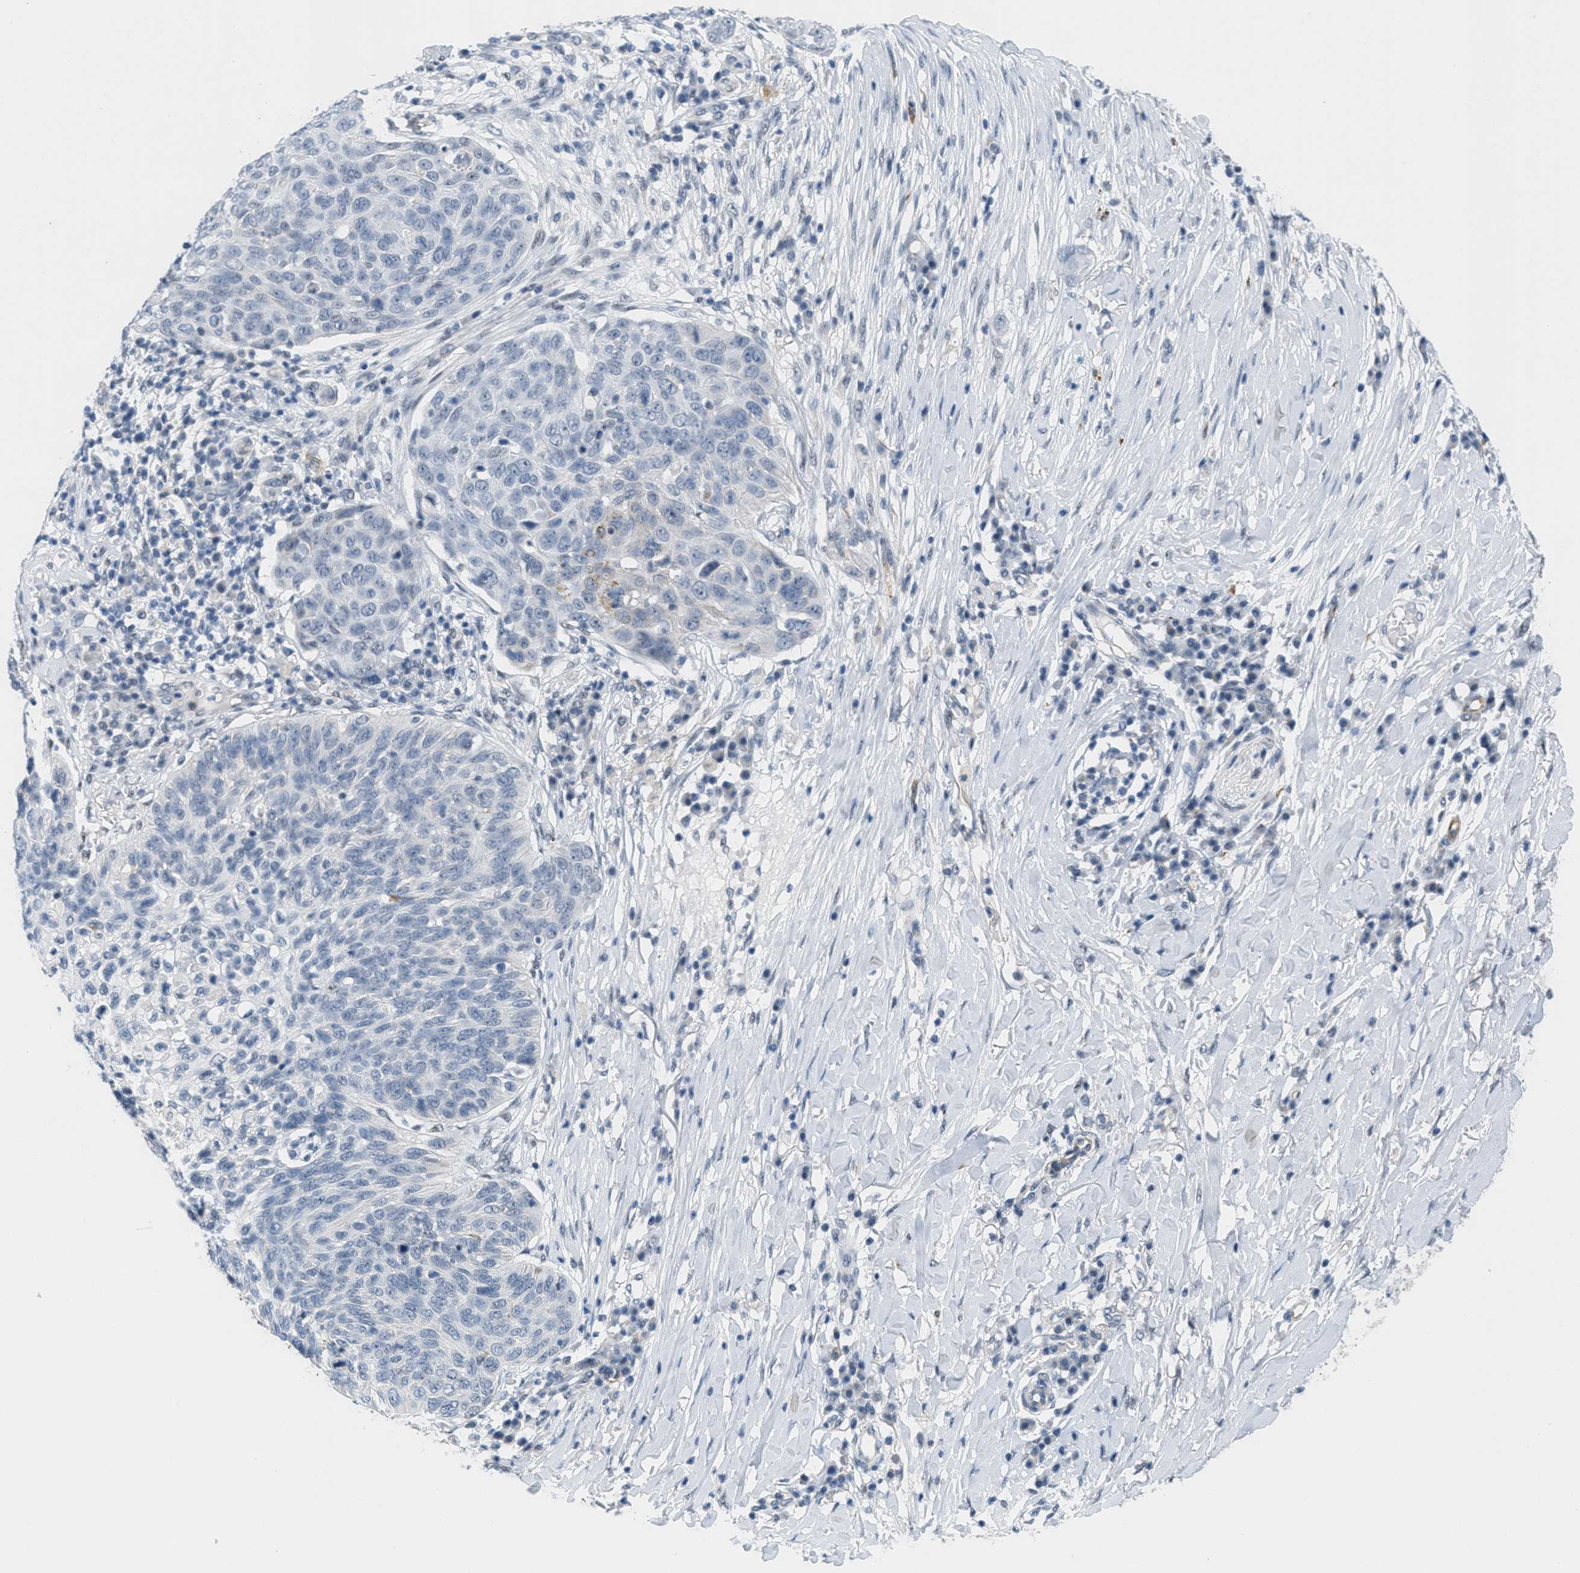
{"staining": {"intensity": "negative", "quantity": "none", "location": "none"}, "tissue": "skin cancer", "cell_type": "Tumor cells", "image_type": "cancer", "snomed": [{"axis": "morphology", "description": "Basal cell carcinoma"}, {"axis": "topography", "description": "Skin"}], "caption": "There is no significant staining in tumor cells of skin basal cell carcinoma. (DAB IHC visualized using brightfield microscopy, high magnification).", "gene": "HS3ST2", "patient": {"sex": "female", "age": 88}}